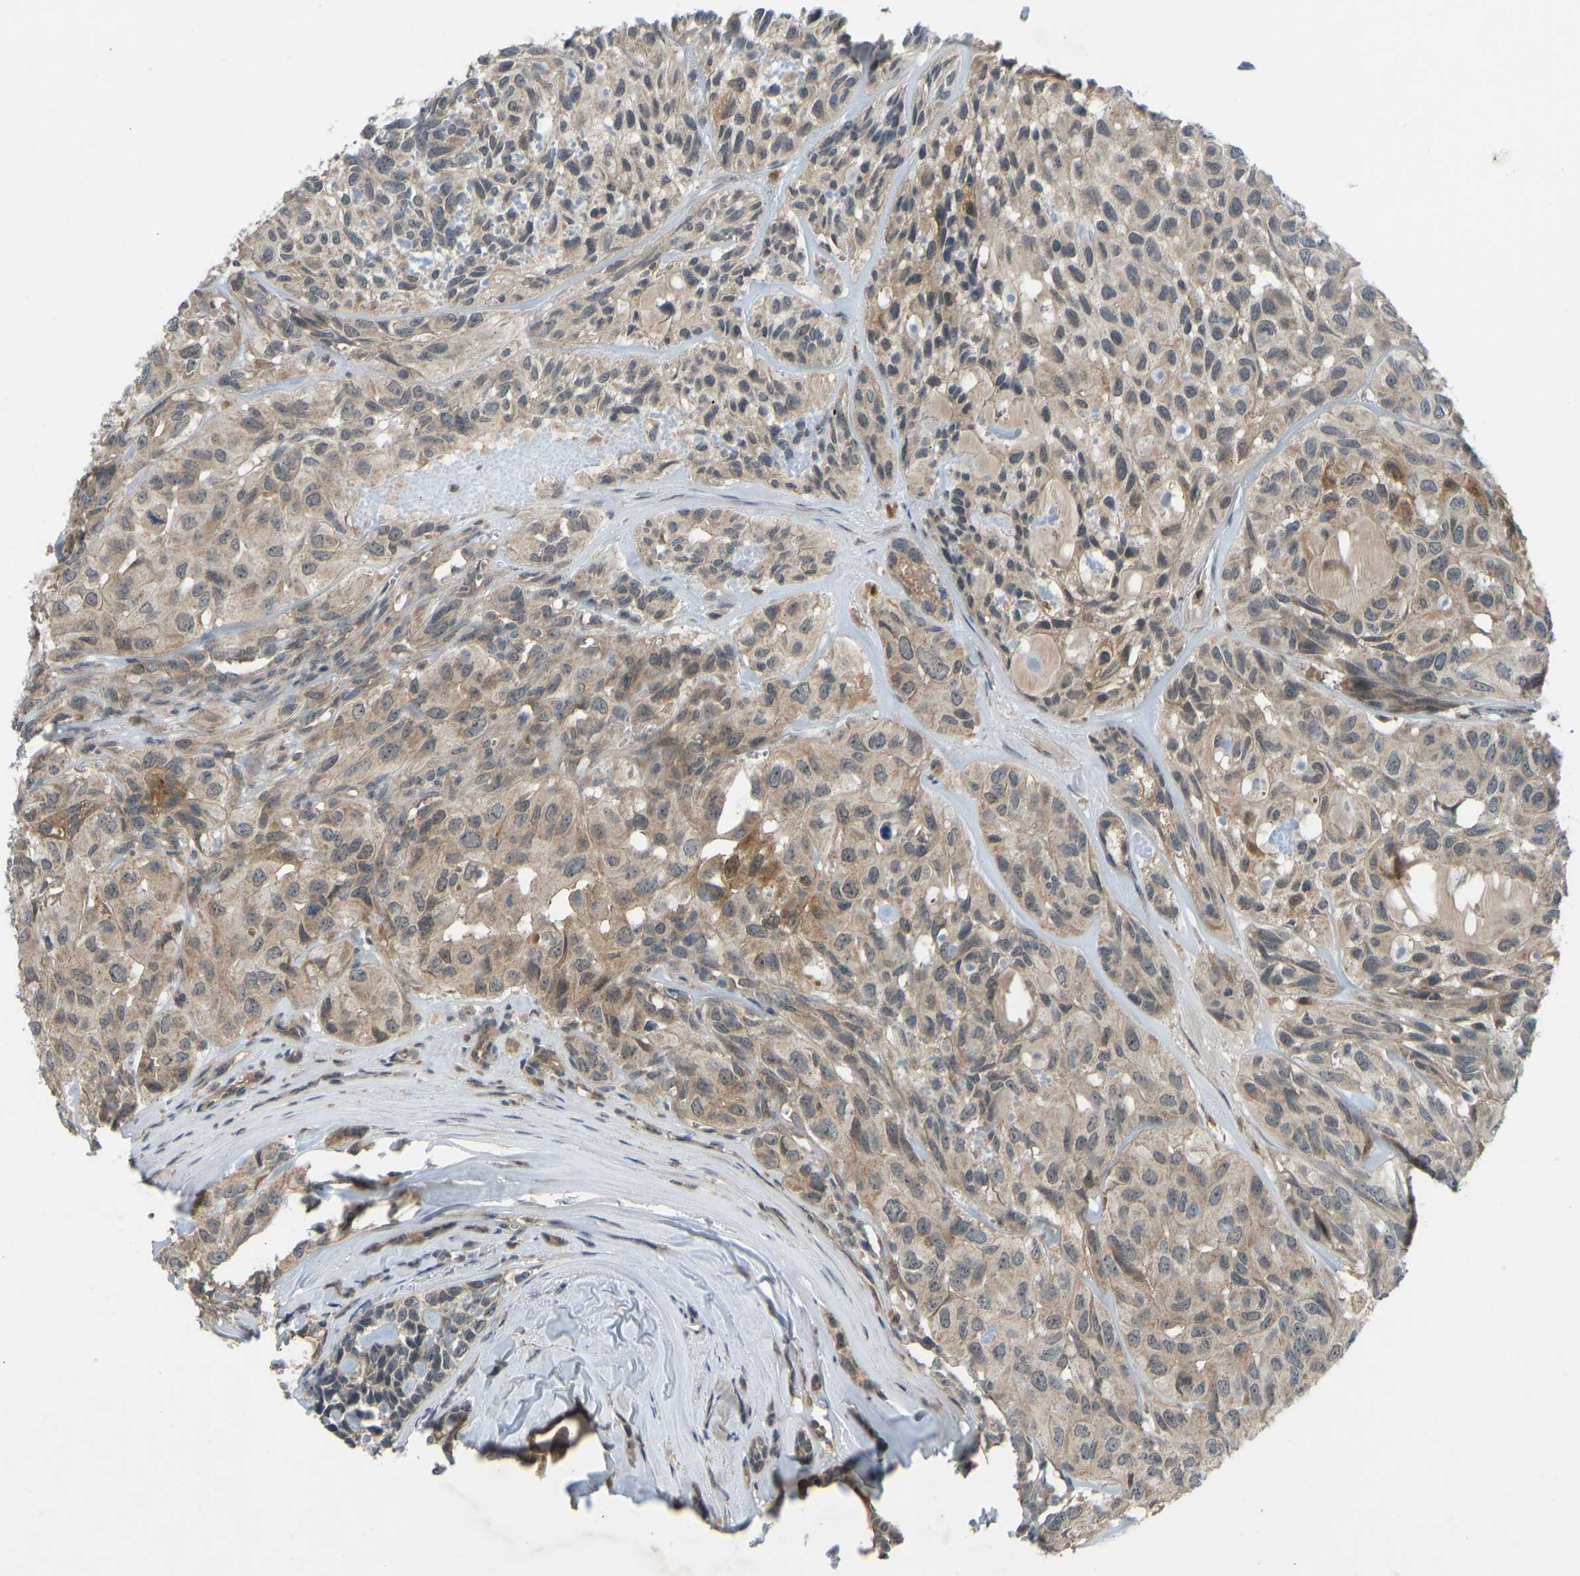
{"staining": {"intensity": "weak", "quantity": ">75%", "location": "cytoplasmic/membranous"}, "tissue": "head and neck cancer", "cell_type": "Tumor cells", "image_type": "cancer", "snomed": [{"axis": "morphology", "description": "Adenocarcinoma, NOS"}, {"axis": "topography", "description": "Salivary gland, NOS"}, {"axis": "topography", "description": "Head-Neck"}], "caption": "Brown immunohistochemical staining in human head and neck cancer shows weak cytoplasmic/membranous positivity in about >75% of tumor cells.", "gene": "ZNF71", "patient": {"sex": "female", "age": 76}}